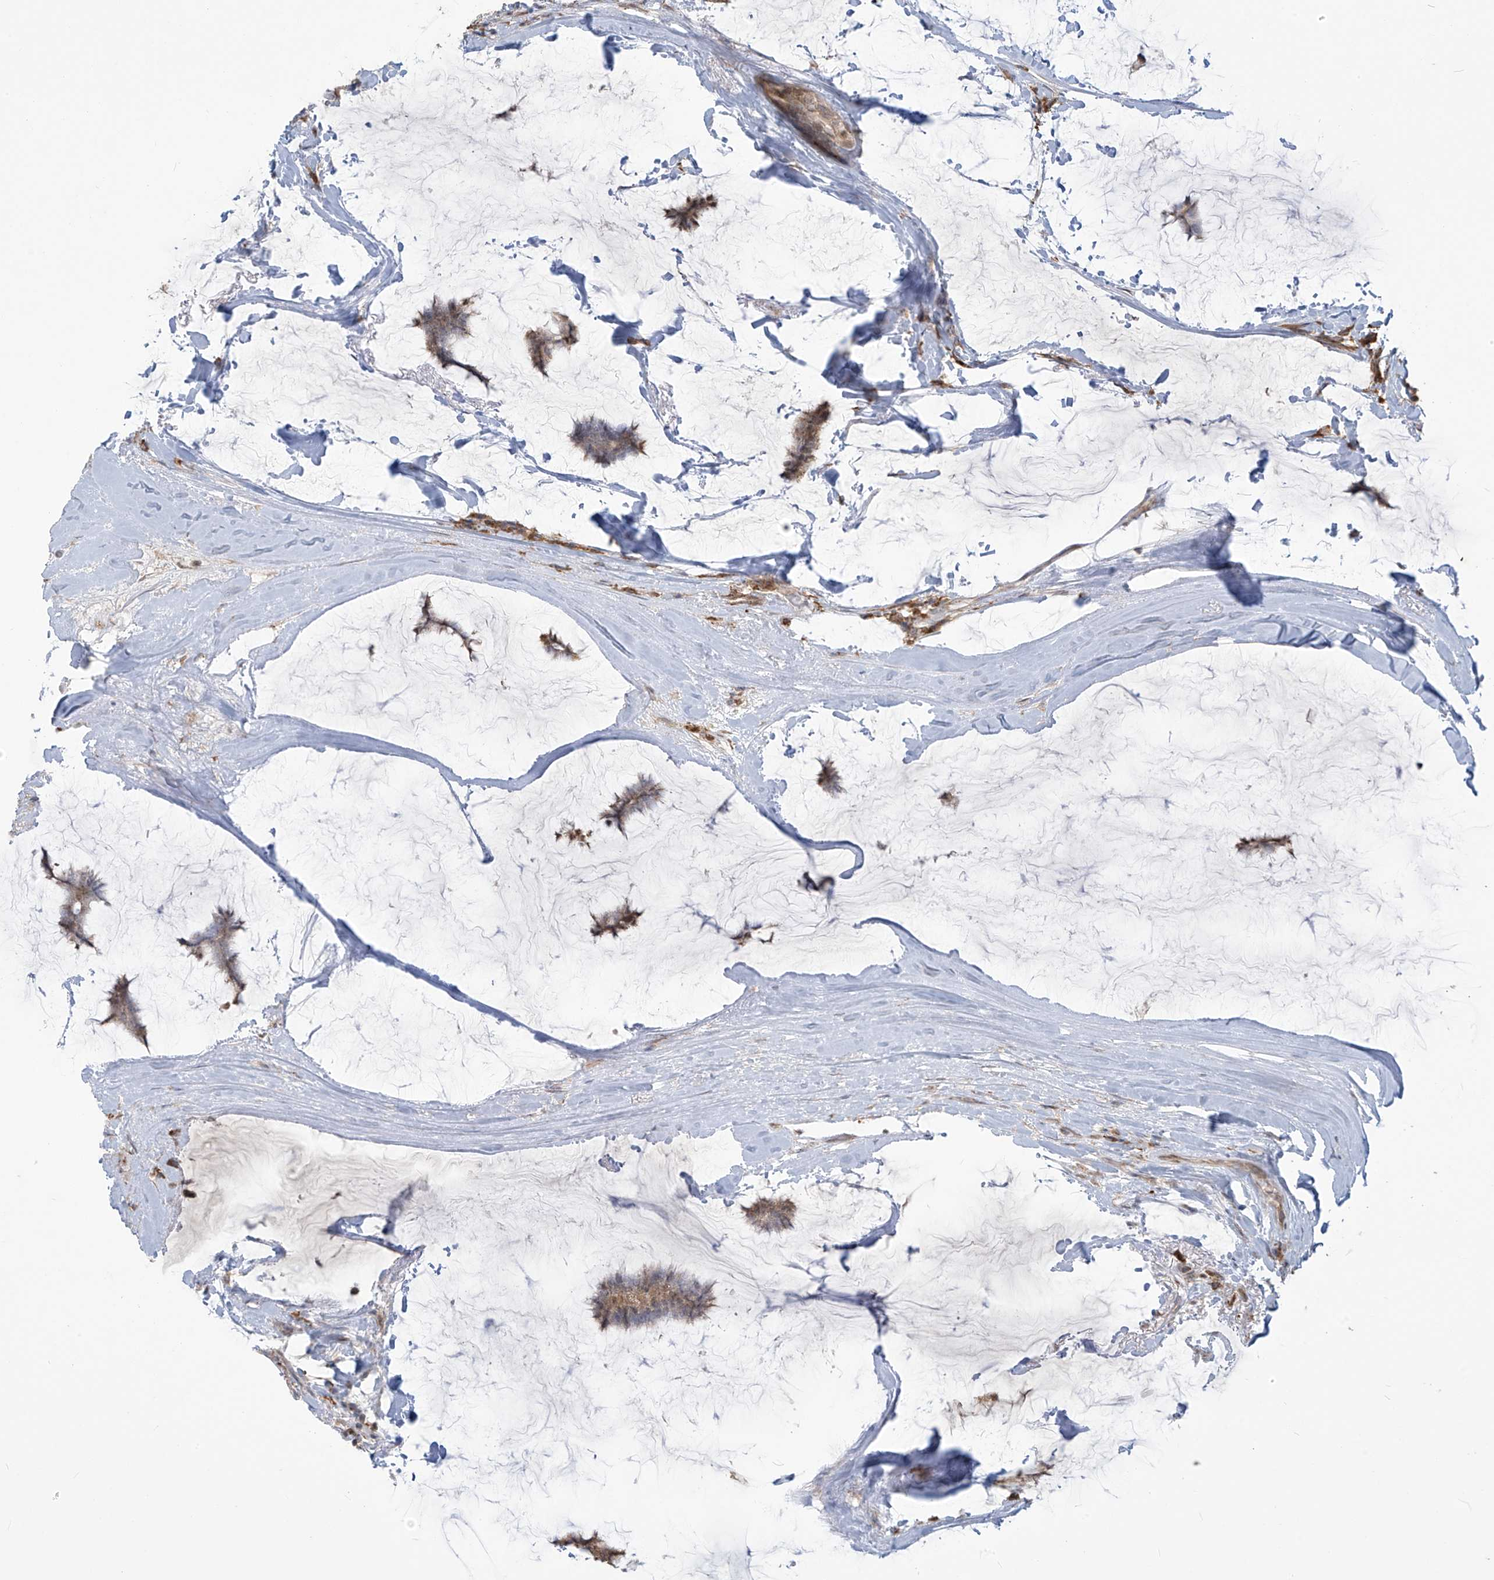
{"staining": {"intensity": "weak", "quantity": ">75%", "location": "cytoplasmic/membranous"}, "tissue": "breast cancer", "cell_type": "Tumor cells", "image_type": "cancer", "snomed": [{"axis": "morphology", "description": "Duct carcinoma"}, {"axis": "topography", "description": "Breast"}], "caption": "Breast cancer (intraductal carcinoma) tissue exhibits weak cytoplasmic/membranous expression in approximately >75% of tumor cells", "gene": "PLEKHM3", "patient": {"sex": "female", "age": 93}}